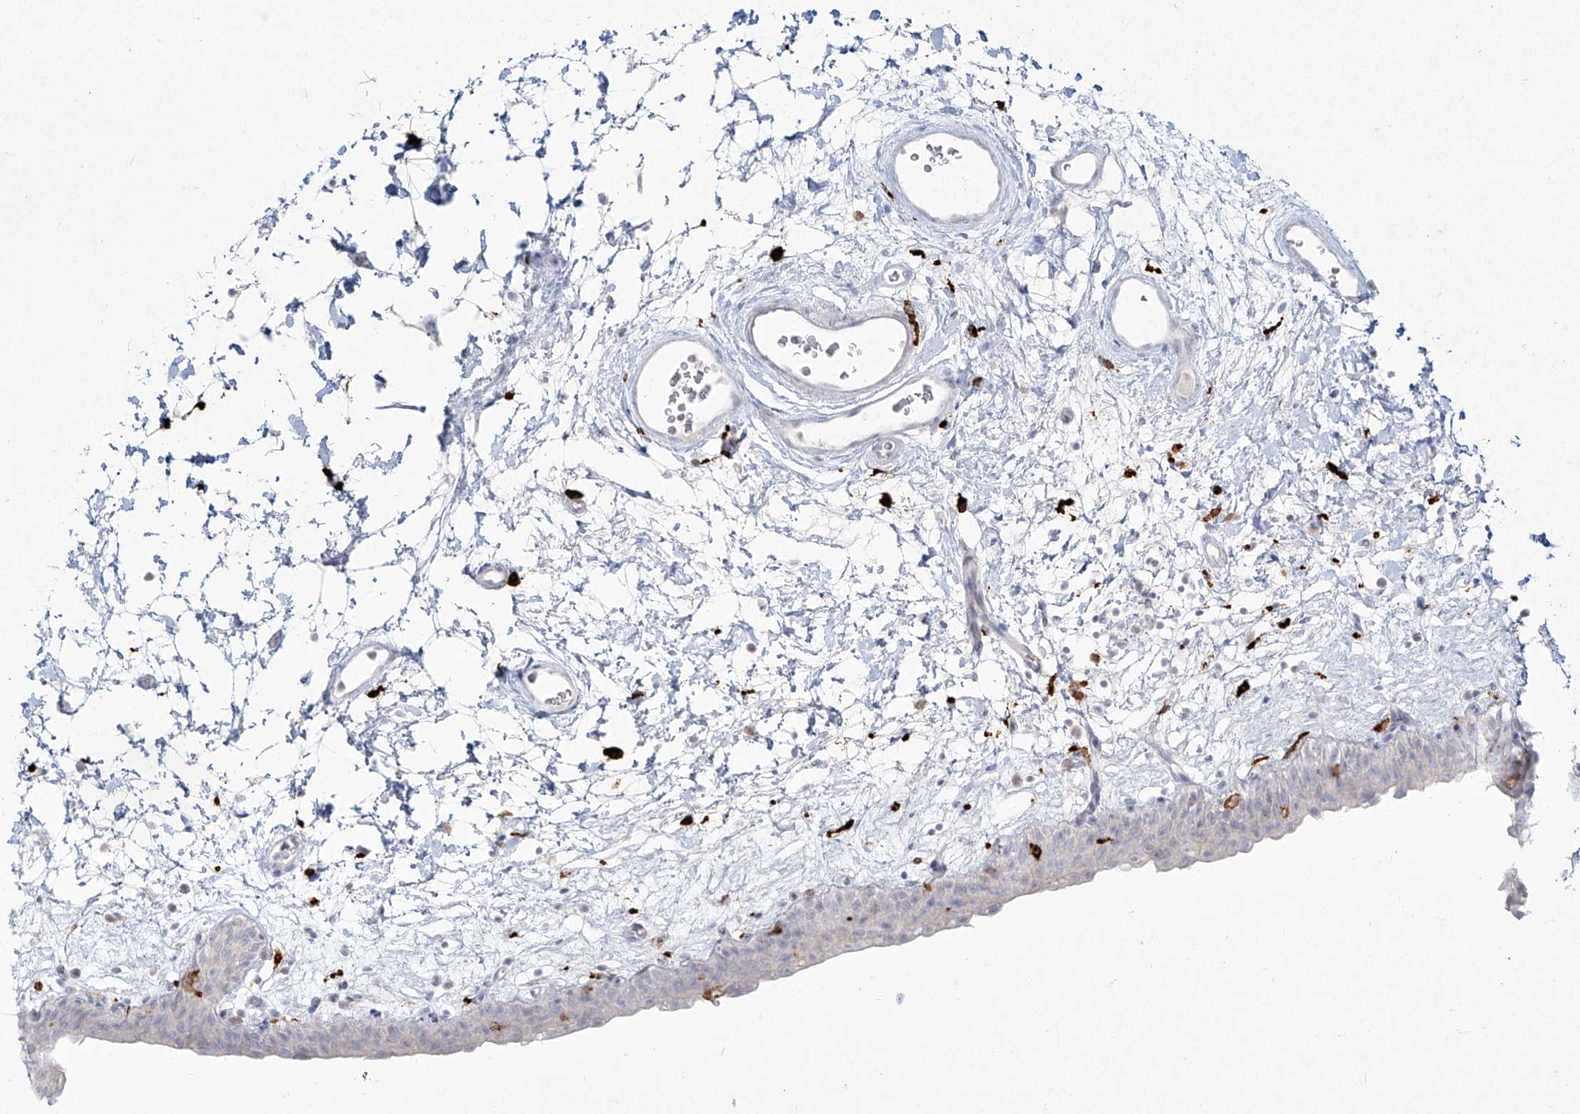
{"staining": {"intensity": "negative", "quantity": "none", "location": "none"}, "tissue": "urinary bladder", "cell_type": "Urothelial cells", "image_type": "normal", "snomed": [{"axis": "morphology", "description": "Normal tissue, NOS"}, {"axis": "topography", "description": "Urinary bladder"}], "caption": "Immunohistochemistry (IHC) of benign urinary bladder shows no staining in urothelial cells. Nuclei are stained in blue.", "gene": "CD209", "patient": {"sex": "male", "age": 83}}